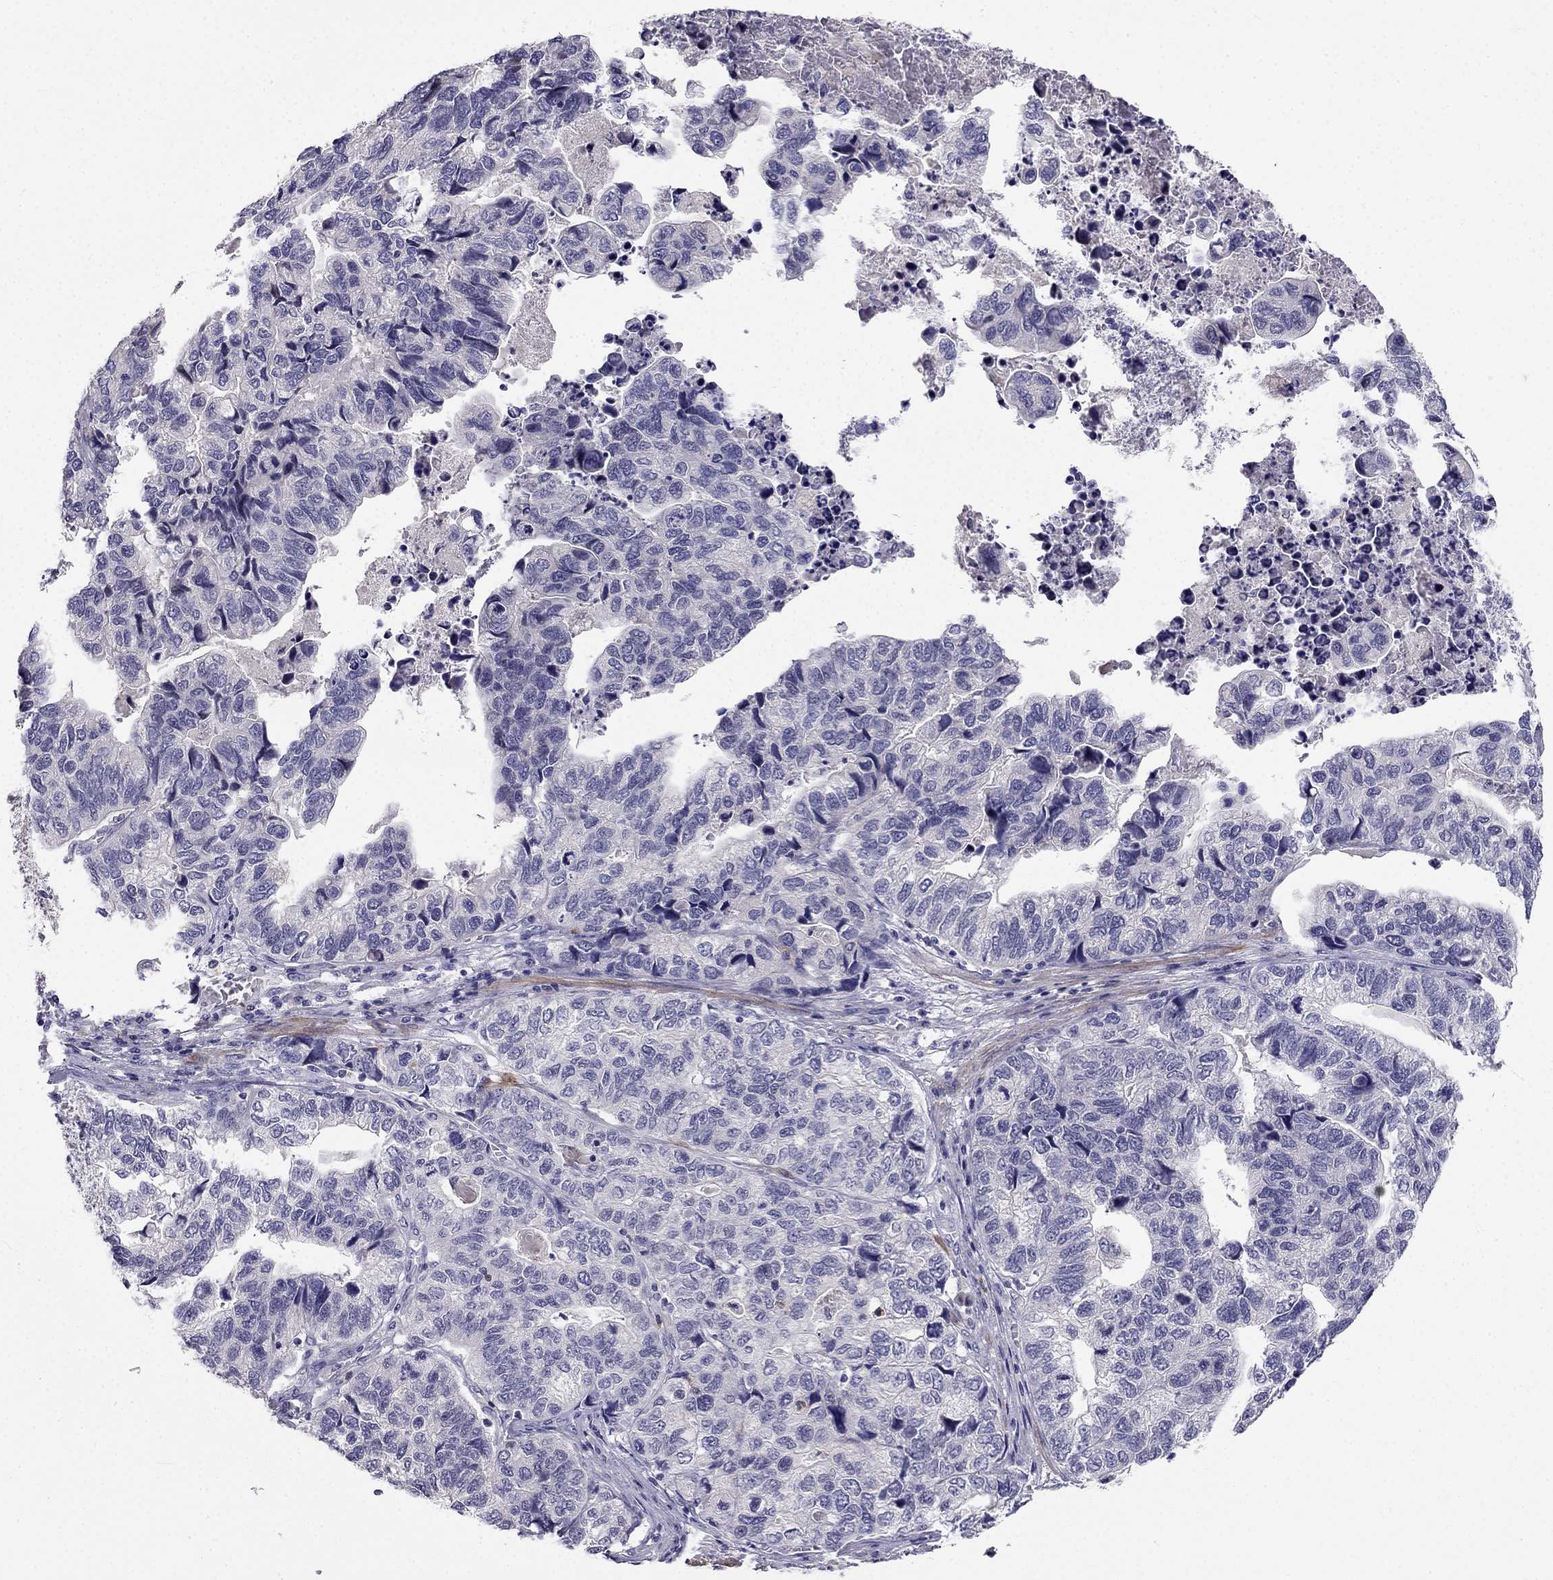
{"staining": {"intensity": "negative", "quantity": "none", "location": "none"}, "tissue": "stomach cancer", "cell_type": "Tumor cells", "image_type": "cancer", "snomed": [{"axis": "morphology", "description": "Adenocarcinoma, NOS"}, {"axis": "topography", "description": "Stomach, upper"}], "caption": "The image demonstrates no significant positivity in tumor cells of stomach cancer (adenocarcinoma).", "gene": "C16orf89", "patient": {"sex": "female", "age": 67}}